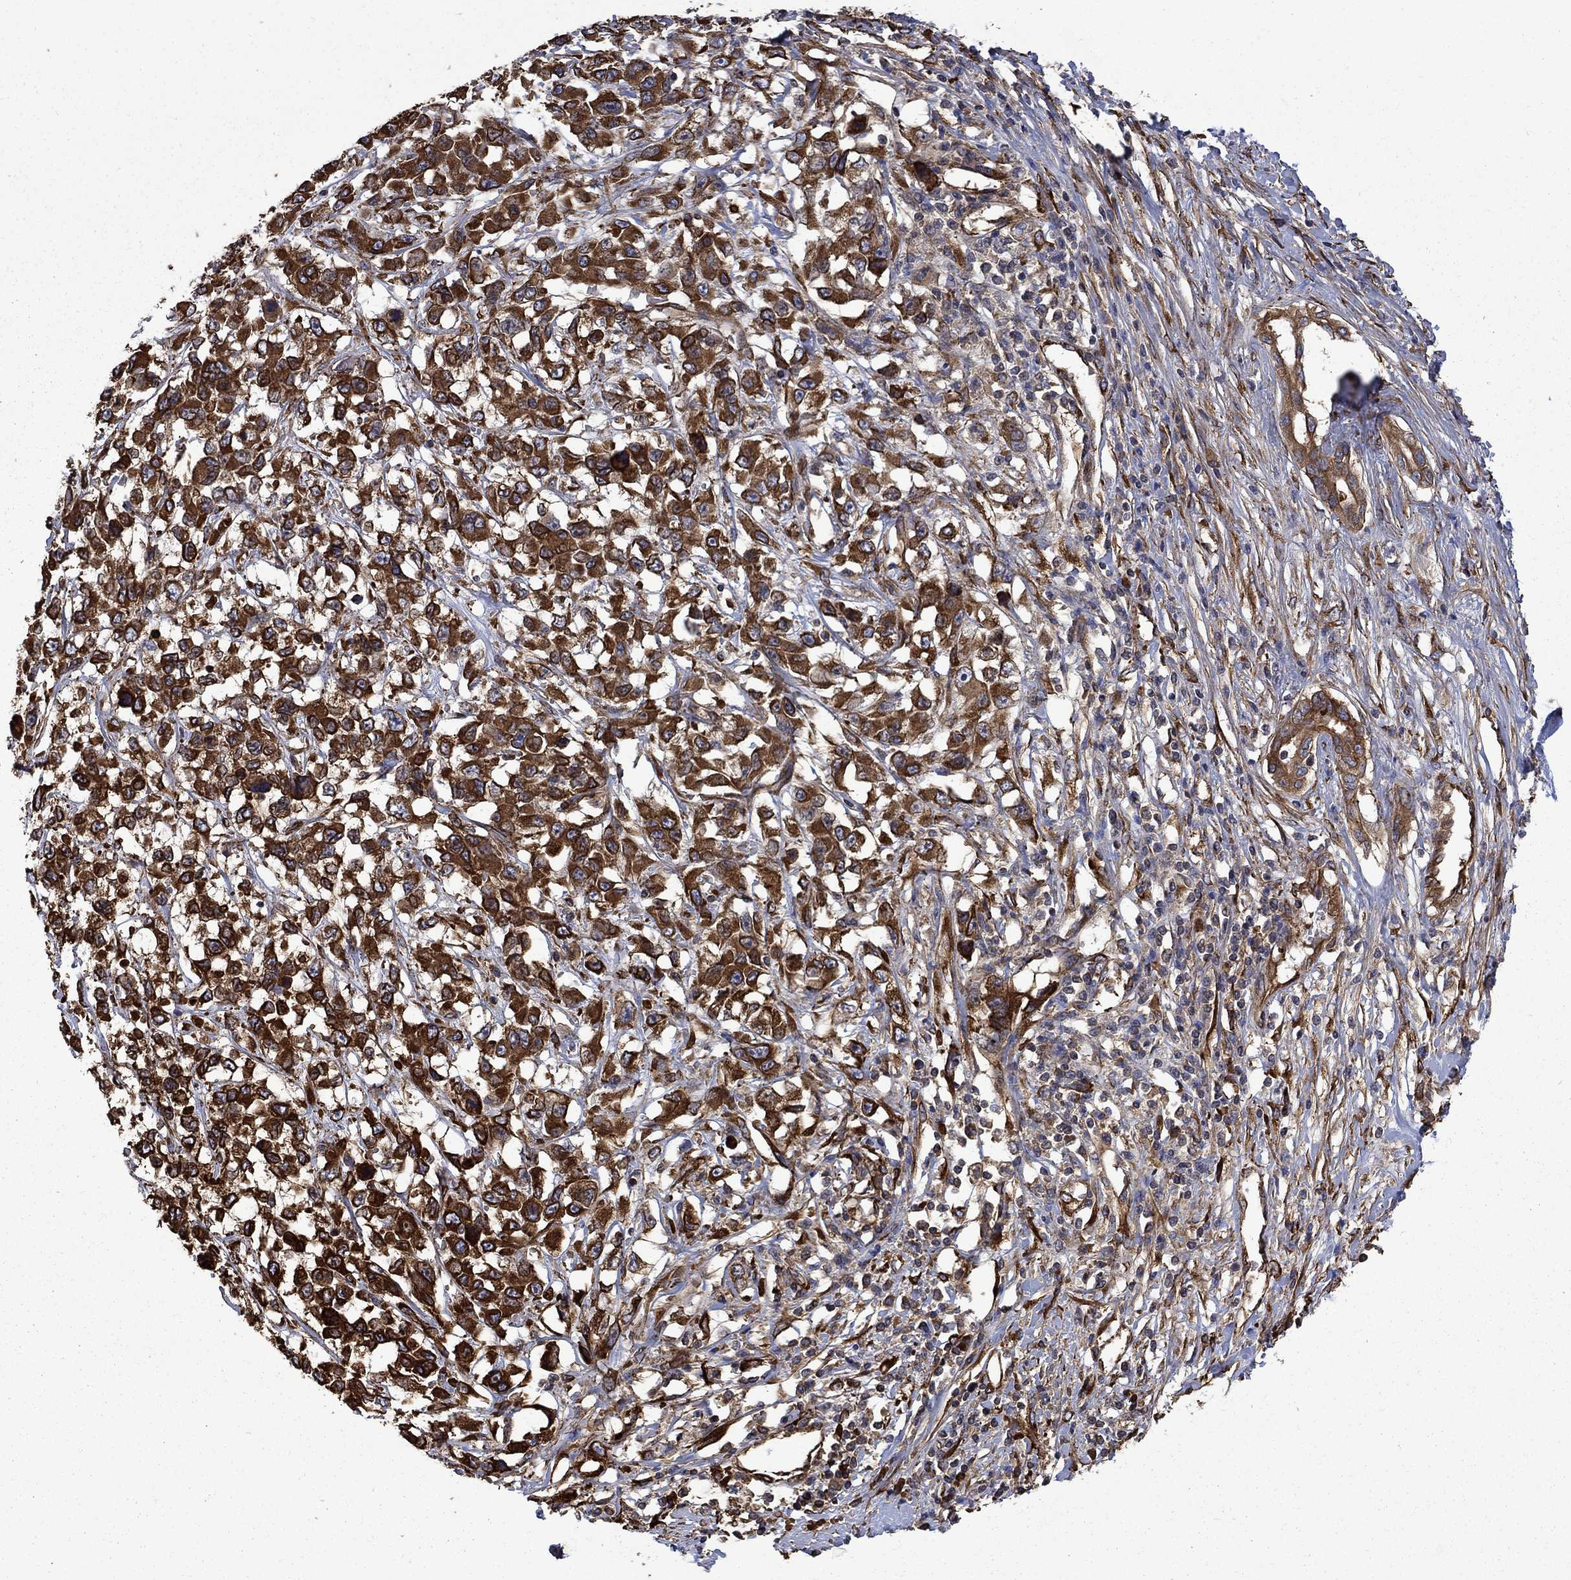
{"staining": {"intensity": "strong", "quantity": ">75%", "location": "cytoplasmic/membranous"}, "tissue": "liver cancer", "cell_type": "Tumor cells", "image_type": "cancer", "snomed": [{"axis": "morphology", "description": "Adenocarcinoma, NOS"}, {"axis": "morphology", "description": "Cholangiocarcinoma"}, {"axis": "topography", "description": "Liver"}], "caption": "Human liver cancer (cholangiocarcinoma) stained for a protein (brown) shows strong cytoplasmic/membranous positive expression in approximately >75% of tumor cells.", "gene": "CUTC", "patient": {"sex": "male", "age": 64}}